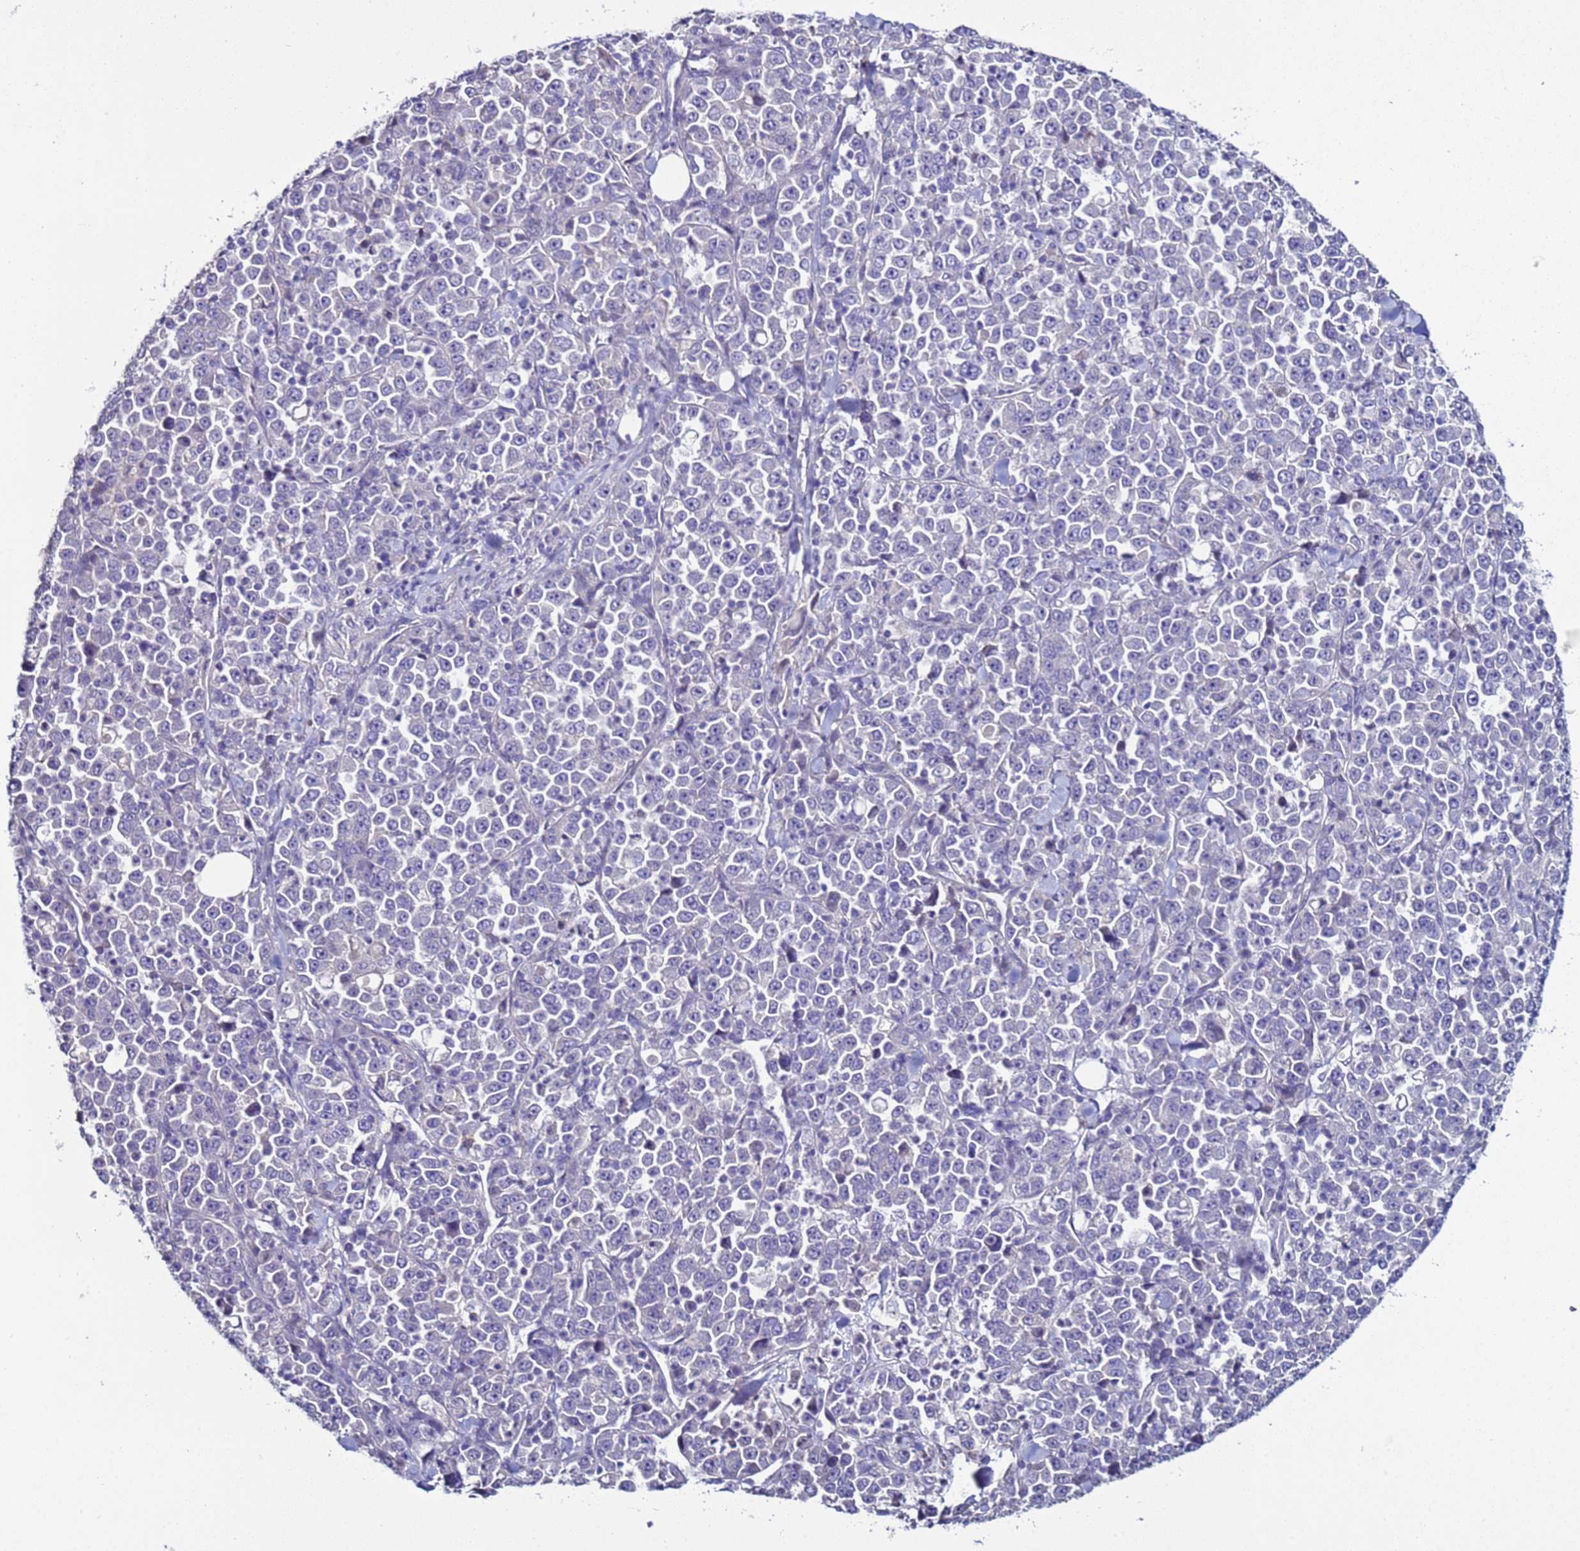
{"staining": {"intensity": "negative", "quantity": "none", "location": "none"}, "tissue": "stomach cancer", "cell_type": "Tumor cells", "image_type": "cancer", "snomed": [{"axis": "morphology", "description": "Normal tissue, NOS"}, {"axis": "morphology", "description": "Adenocarcinoma, NOS"}, {"axis": "topography", "description": "Stomach, upper"}, {"axis": "topography", "description": "Stomach"}], "caption": "There is no significant staining in tumor cells of stomach adenocarcinoma.", "gene": "RABL2B", "patient": {"sex": "male", "age": 59}}